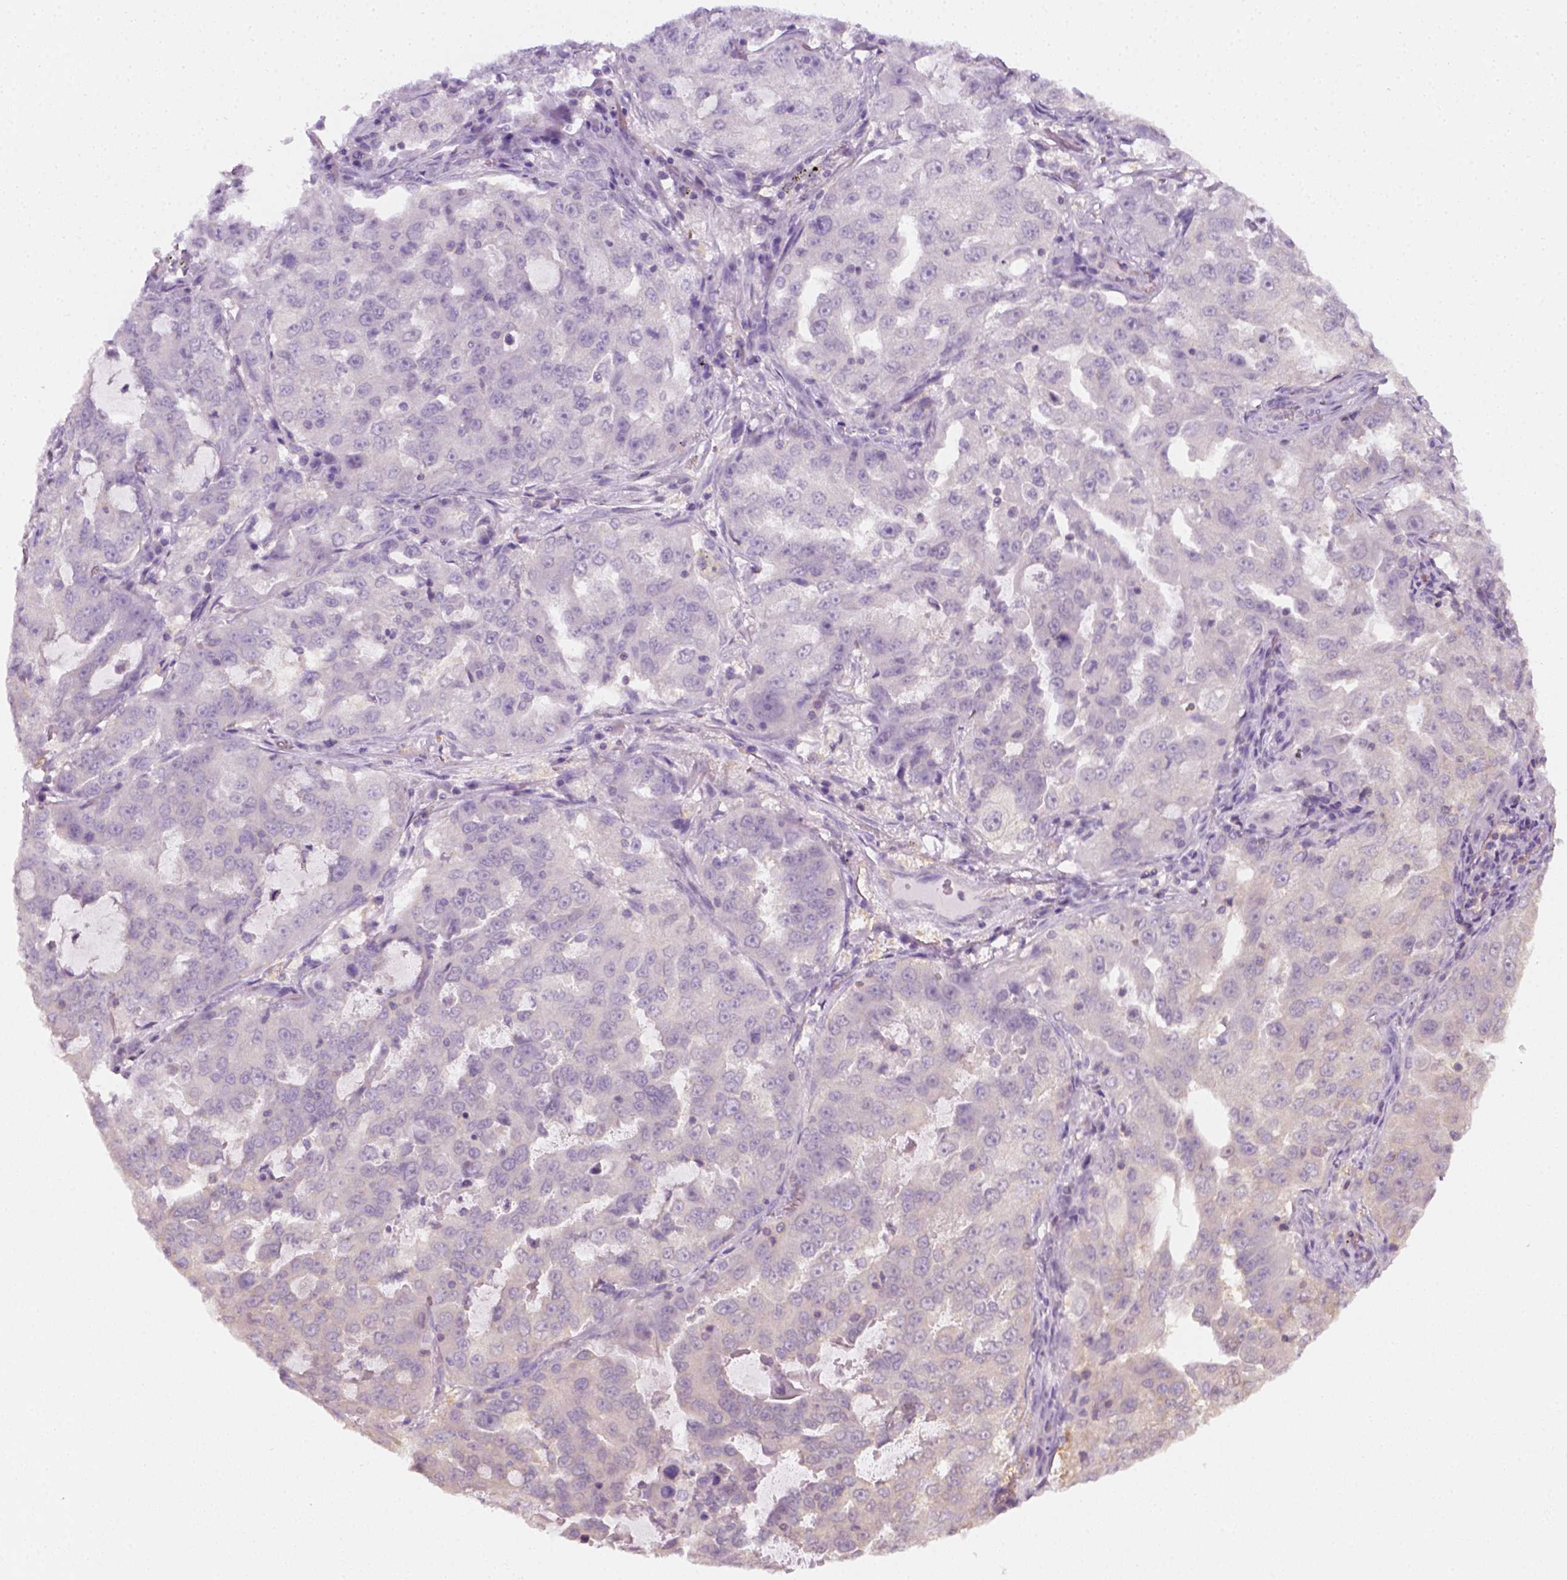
{"staining": {"intensity": "negative", "quantity": "none", "location": "none"}, "tissue": "lung cancer", "cell_type": "Tumor cells", "image_type": "cancer", "snomed": [{"axis": "morphology", "description": "Adenocarcinoma, NOS"}, {"axis": "topography", "description": "Lung"}], "caption": "There is no significant expression in tumor cells of adenocarcinoma (lung).", "gene": "EPHB1", "patient": {"sex": "female", "age": 61}}